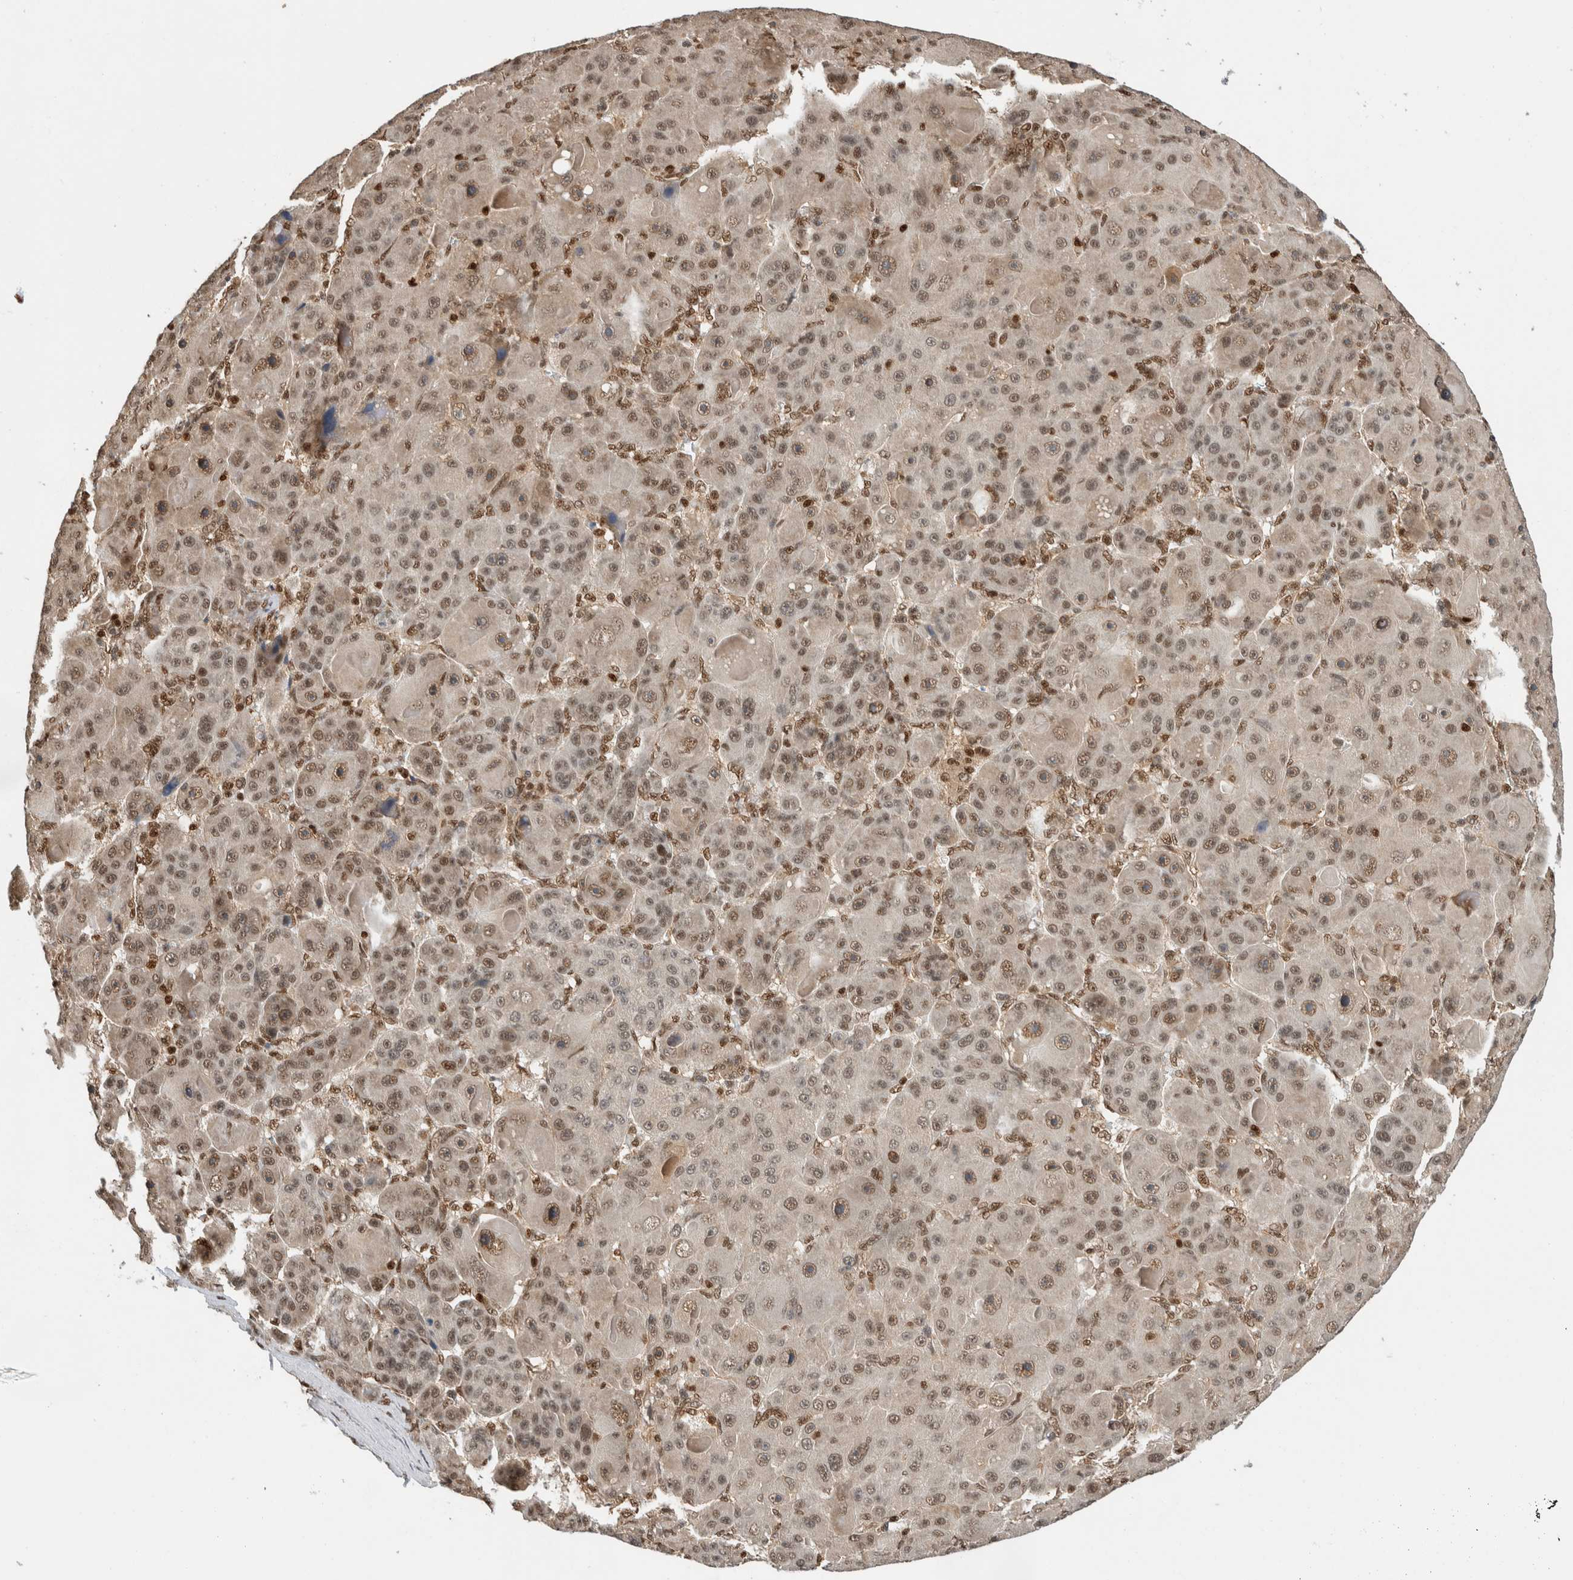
{"staining": {"intensity": "moderate", "quantity": ">75%", "location": "nuclear"}, "tissue": "liver cancer", "cell_type": "Tumor cells", "image_type": "cancer", "snomed": [{"axis": "morphology", "description": "Carcinoma, Hepatocellular, NOS"}, {"axis": "topography", "description": "Liver"}], "caption": "Tumor cells reveal medium levels of moderate nuclear staining in approximately >75% of cells in hepatocellular carcinoma (liver).", "gene": "SNRNP40", "patient": {"sex": "male", "age": 76}}